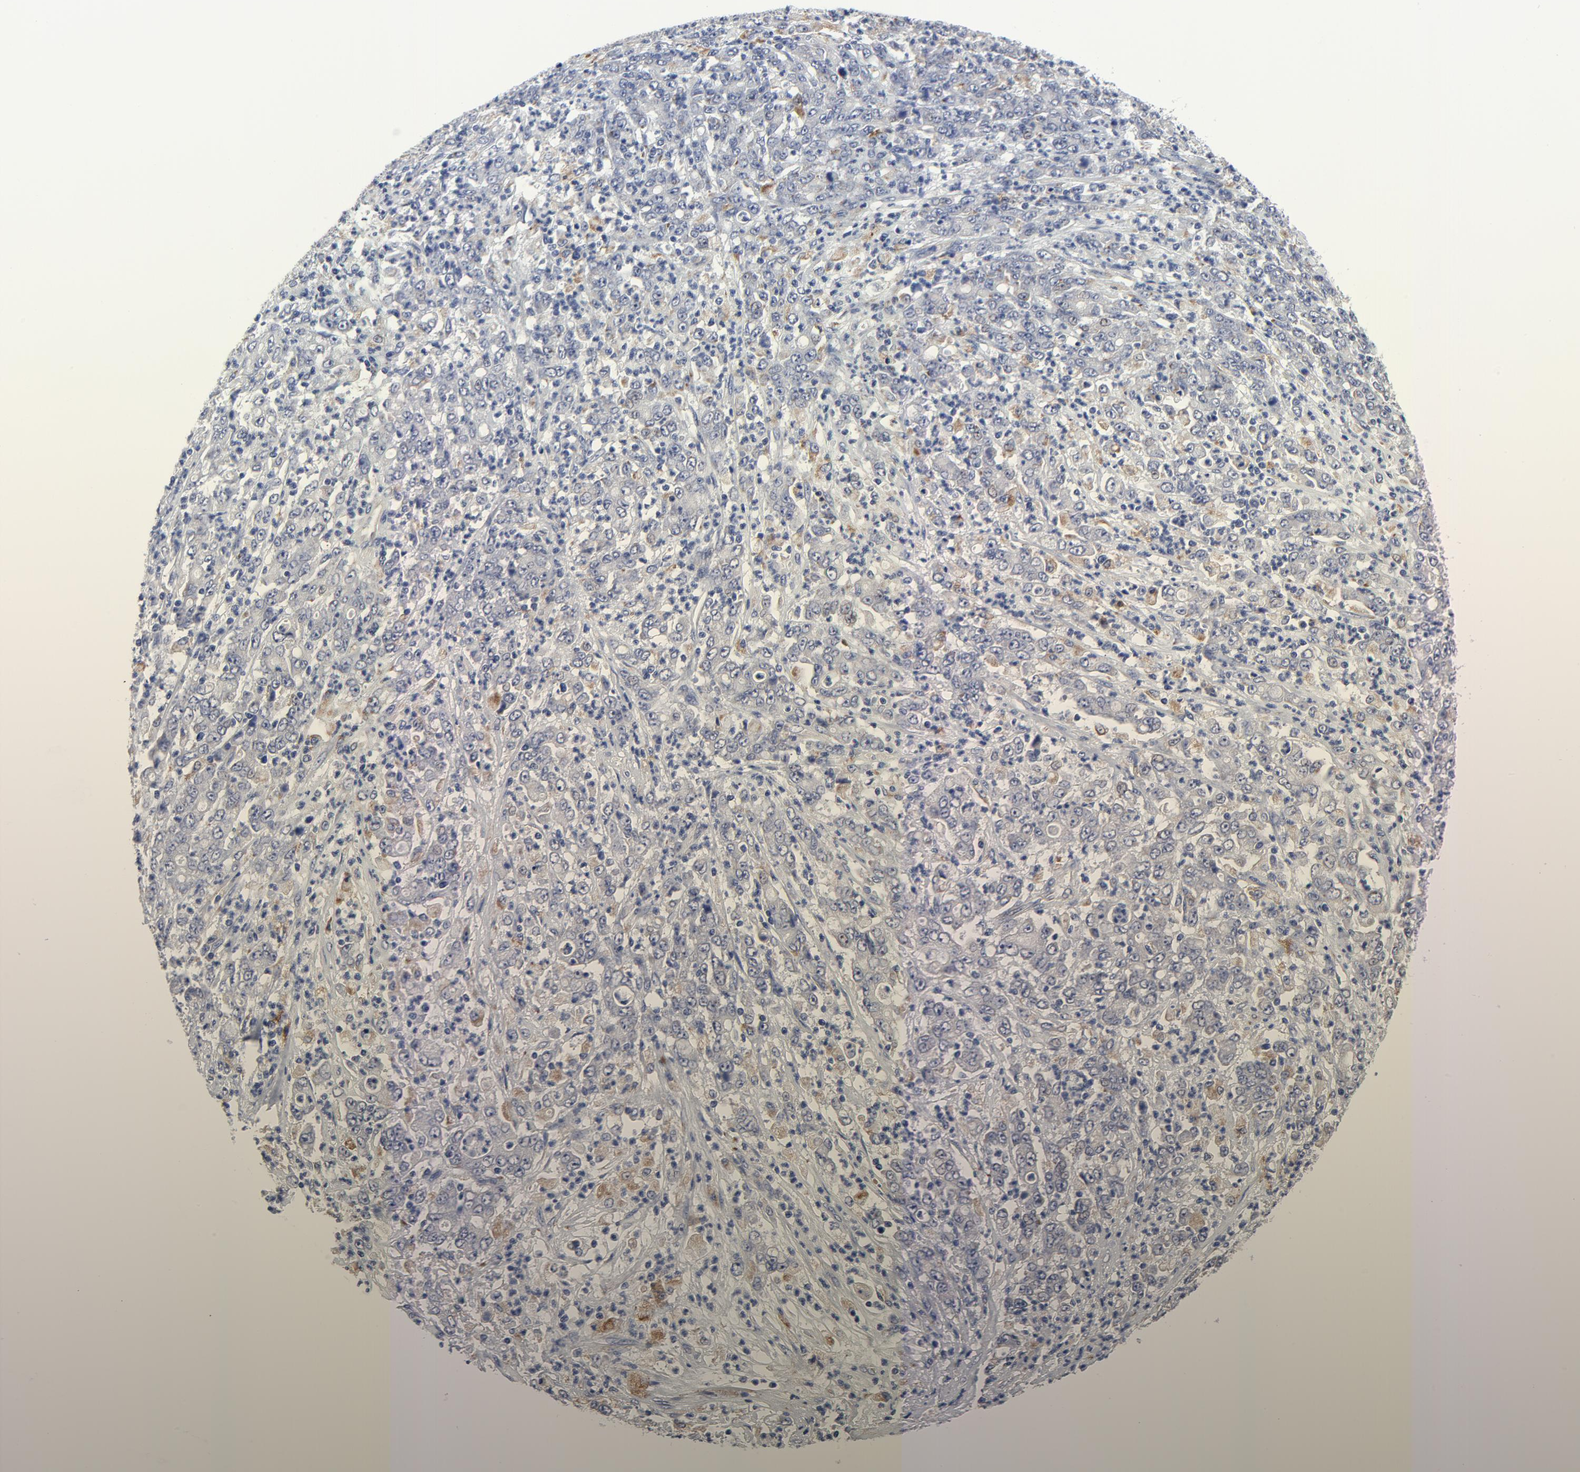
{"staining": {"intensity": "moderate", "quantity": "<25%", "location": "cytoplasmic/membranous"}, "tissue": "stomach cancer", "cell_type": "Tumor cells", "image_type": "cancer", "snomed": [{"axis": "morphology", "description": "Adenocarcinoma, NOS"}, {"axis": "topography", "description": "Stomach, lower"}], "caption": "Immunohistochemistry (IHC) (DAB) staining of human stomach cancer (adenocarcinoma) displays moderate cytoplasmic/membranous protein positivity in approximately <25% of tumor cells.", "gene": "DHRSX", "patient": {"sex": "female", "age": 71}}